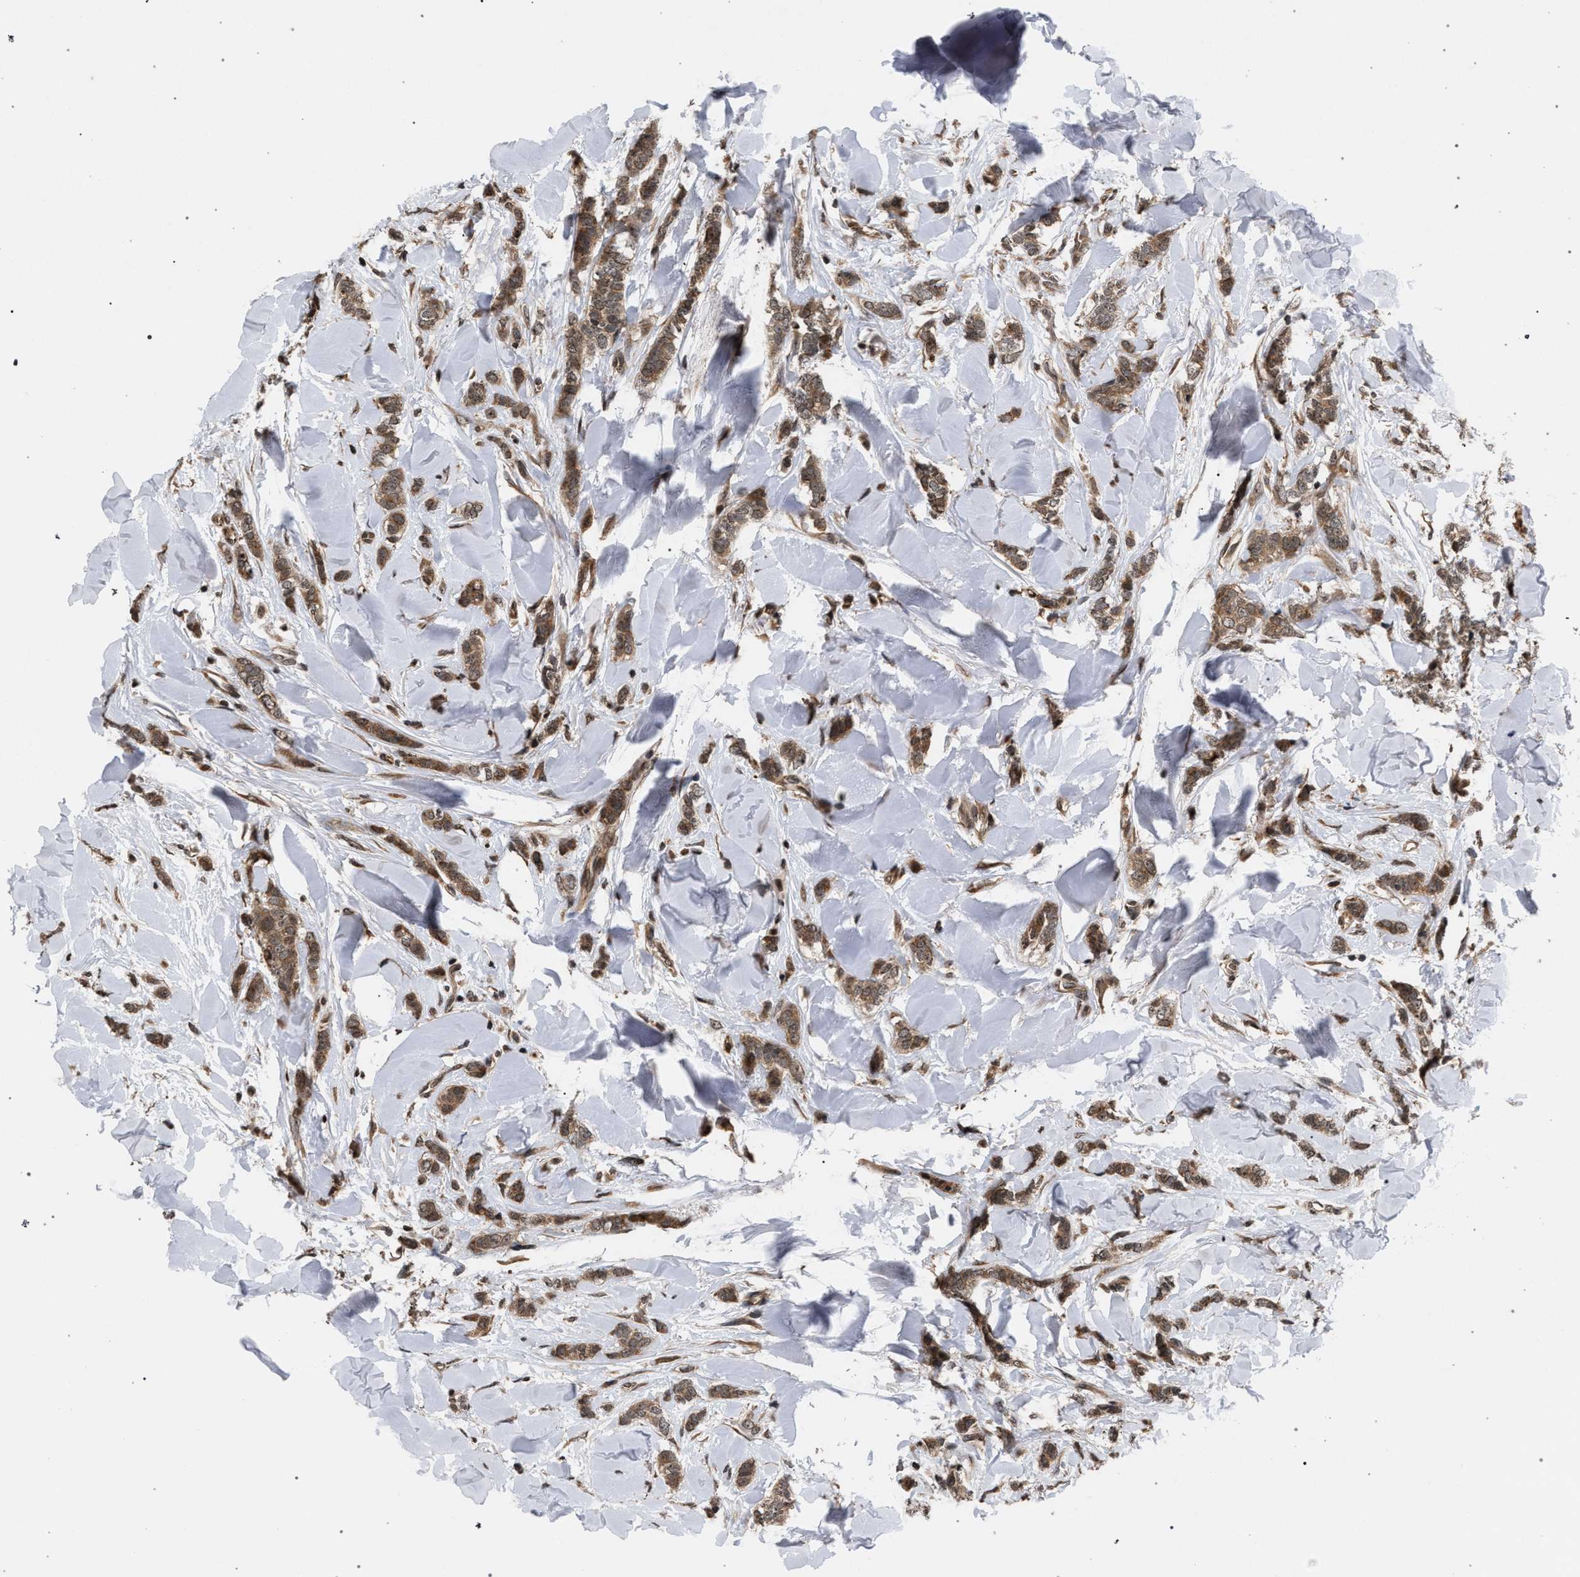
{"staining": {"intensity": "moderate", "quantity": ">75%", "location": "cytoplasmic/membranous"}, "tissue": "breast cancer", "cell_type": "Tumor cells", "image_type": "cancer", "snomed": [{"axis": "morphology", "description": "Lobular carcinoma"}, {"axis": "topography", "description": "Skin"}, {"axis": "topography", "description": "Breast"}], "caption": "Immunohistochemistry (IHC) of human lobular carcinoma (breast) reveals medium levels of moderate cytoplasmic/membranous staining in about >75% of tumor cells. (DAB IHC with brightfield microscopy, high magnification).", "gene": "IRAK4", "patient": {"sex": "female", "age": 46}}